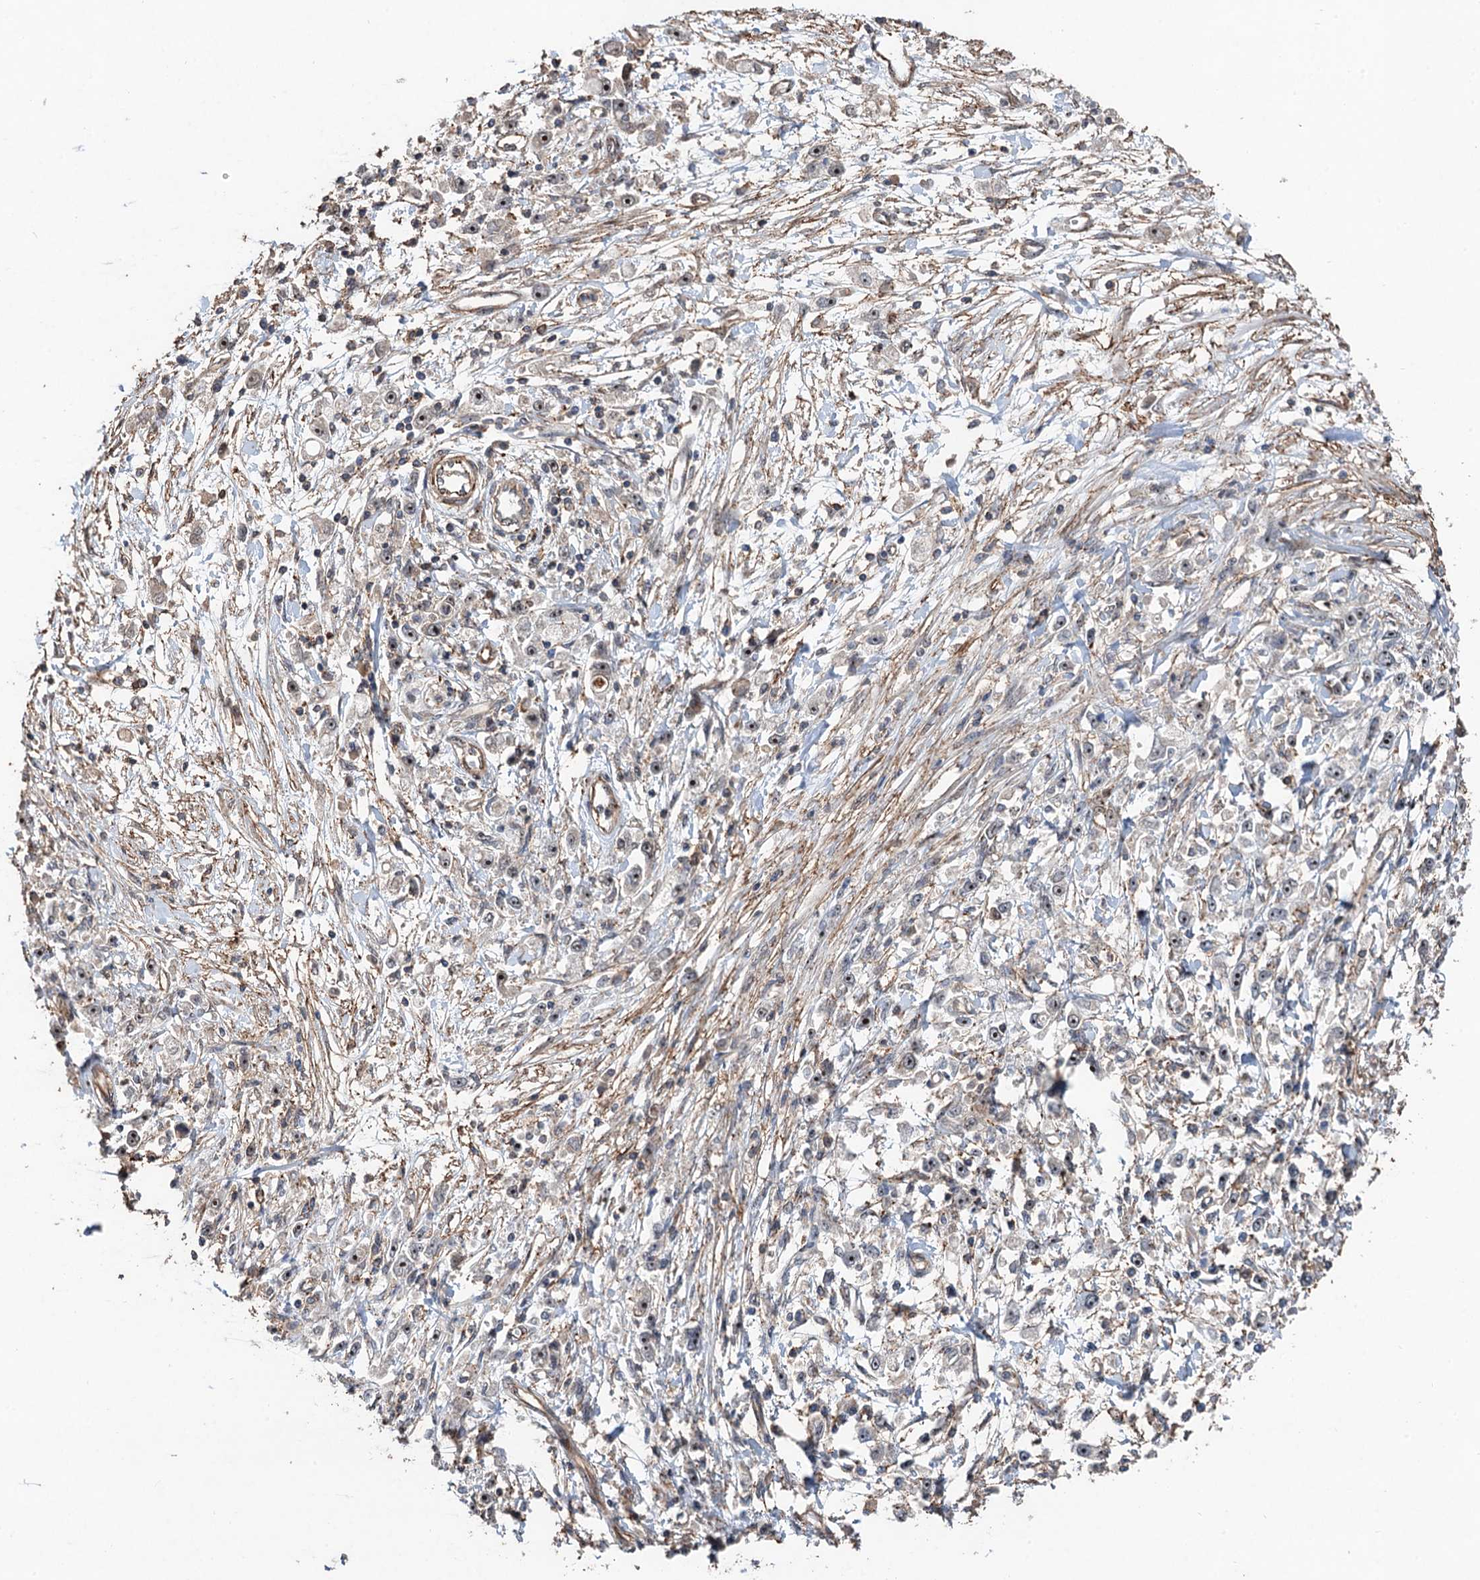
{"staining": {"intensity": "weak", "quantity": "<25%", "location": "nuclear"}, "tissue": "stomach cancer", "cell_type": "Tumor cells", "image_type": "cancer", "snomed": [{"axis": "morphology", "description": "Adenocarcinoma, NOS"}, {"axis": "topography", "description": "Stomach"}], "caption": "Tumor cells are negative for protein expression in human adenocarcinoma (stomach).", "gene": "TMA16", "patient": {"sex": "female", "age": 59}}